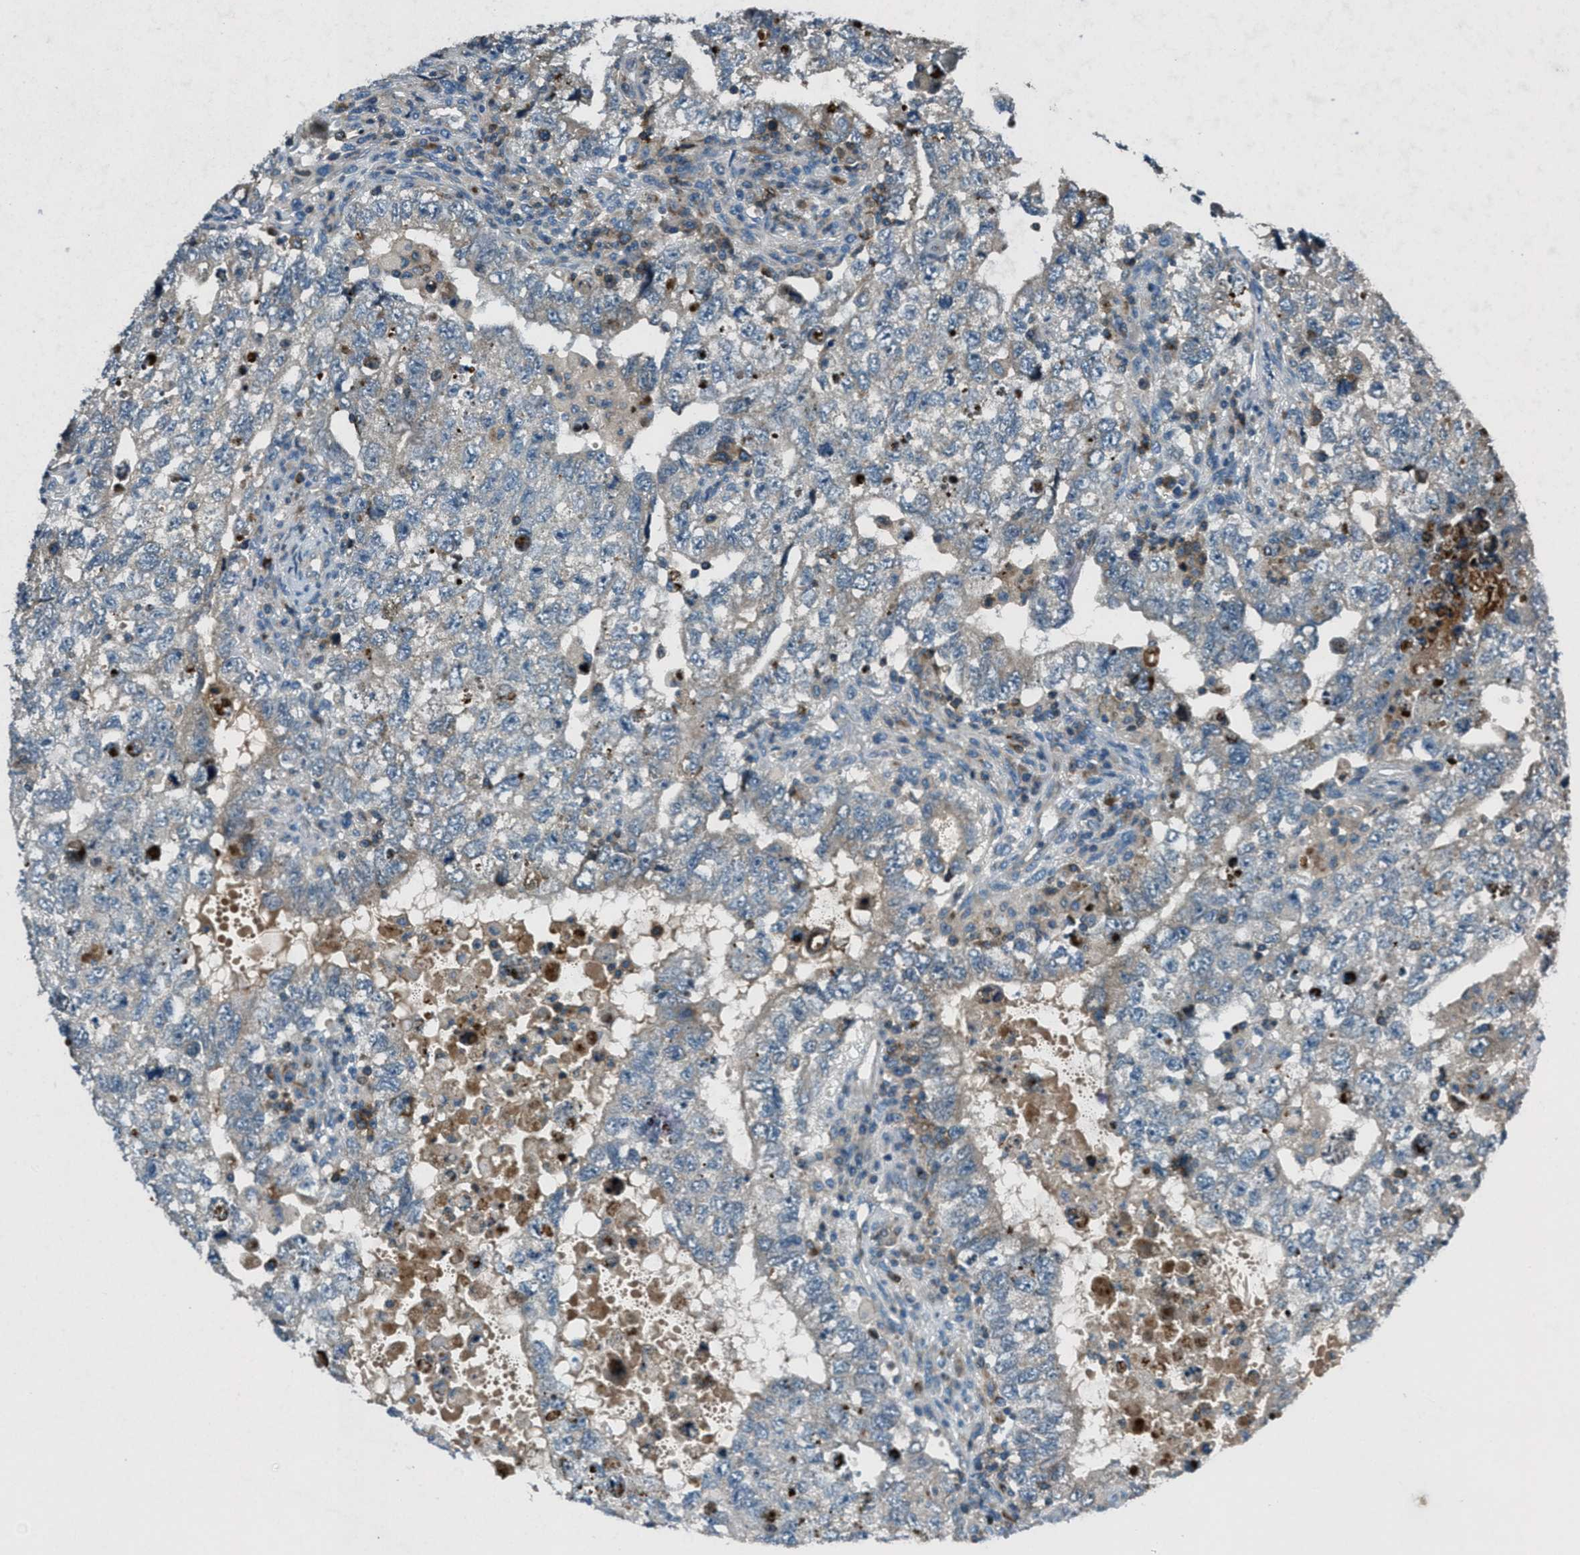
{"staining": {"intensity": "weak", "quantity": "<25%", "location": "cytoplasmic/membranous"}, "tissue": "testis cancer", "cell_type": "Tumor cells", "image_type": "cancer", "snomed": [{"axis": "morphology", "description": "Carcinoma, Embryonal, NOS"}, {"axis": "topography", "description": "Testis"}], "caption": "A micrograph of human testis embryonal carcinoma is negative for staining in tumor cells.", "gene": "CLEC2D", "patient": {"sex": "male", "age": 36}}